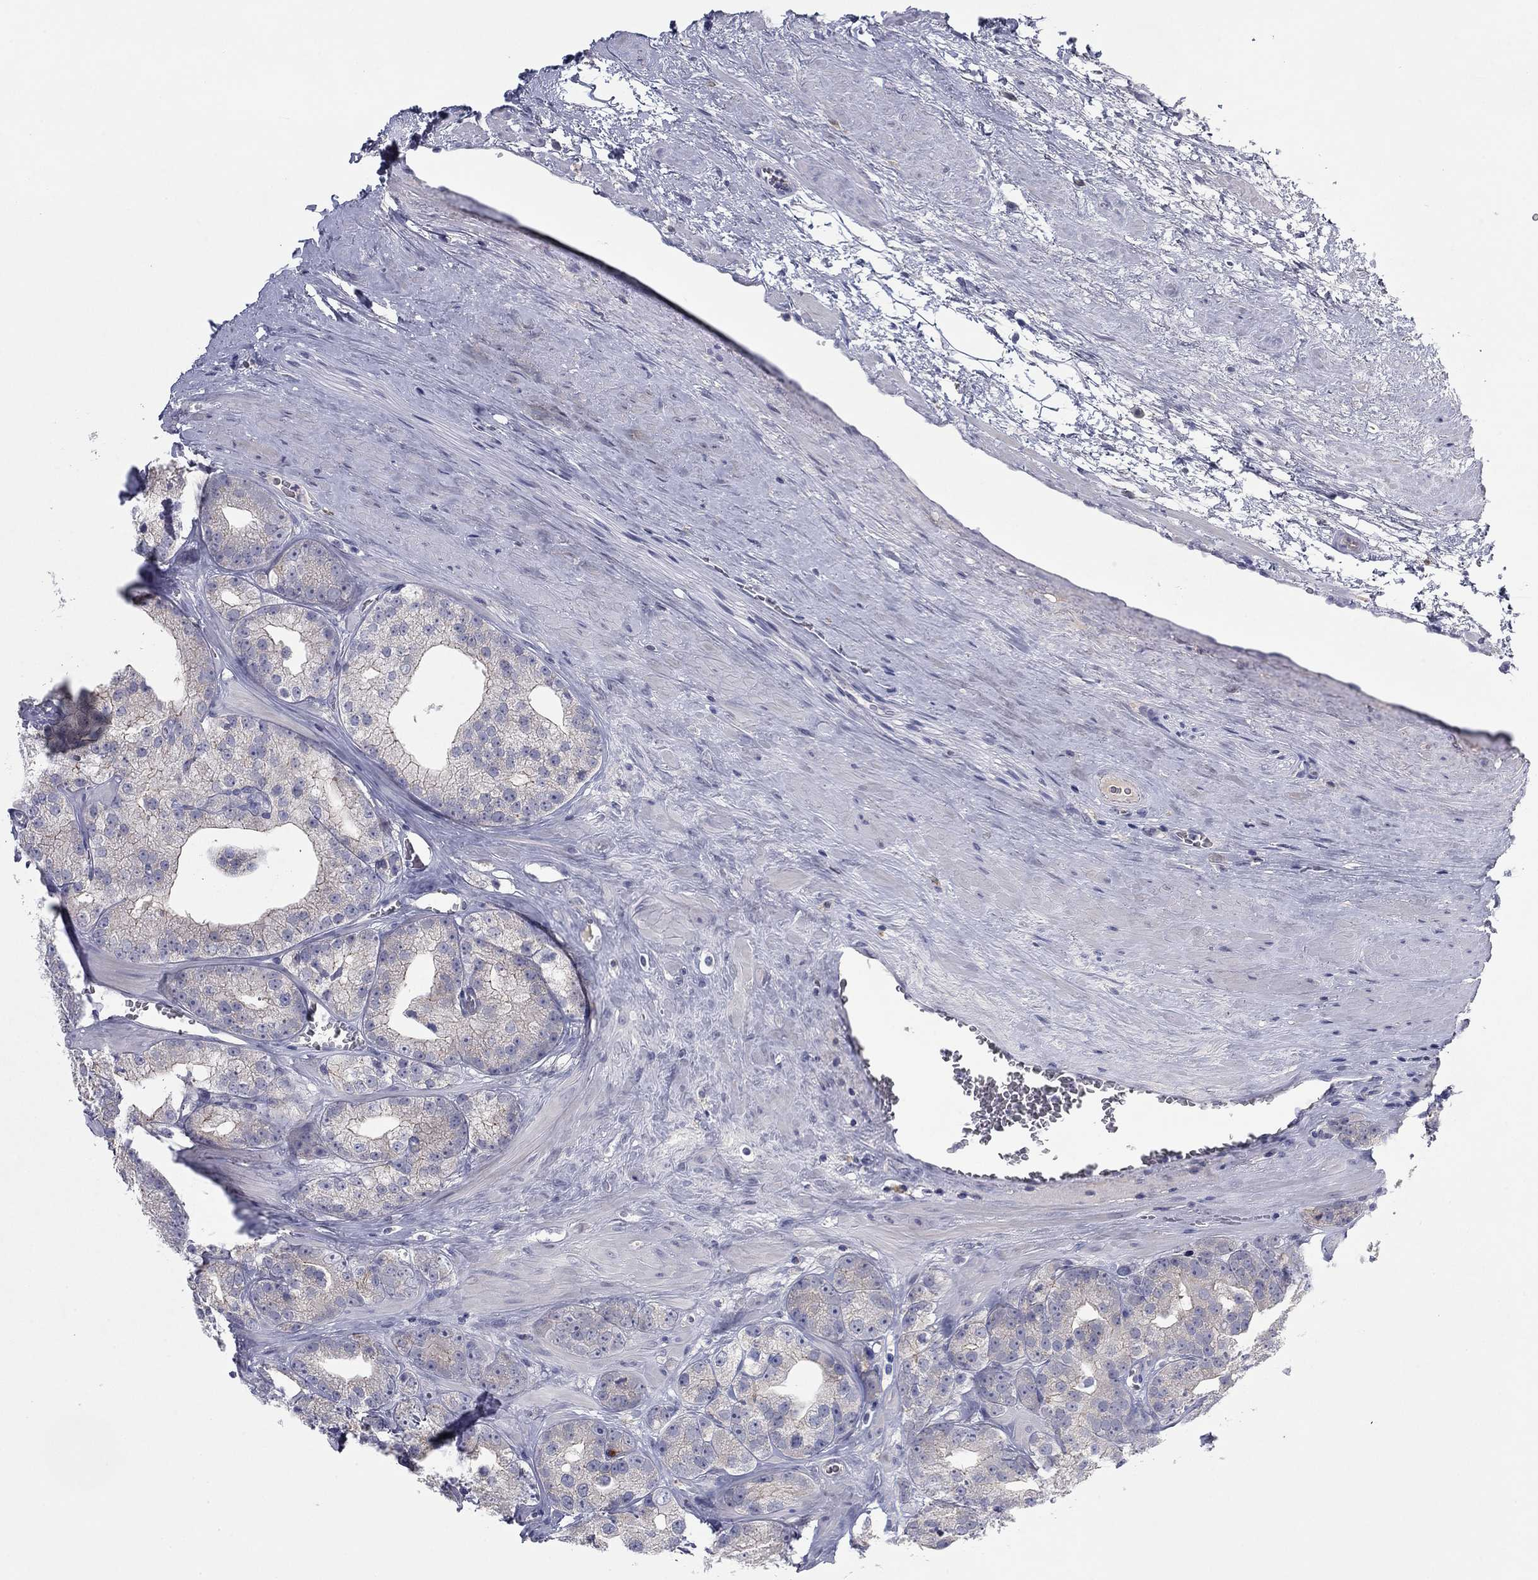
{"staining": {"intensity": "negative", "quantity": "none", "location": "none"}, "tissue": "prostate cancer", "cell_type": "Tumor cells", "image_type": "cancer", "snomed": [{"axis": "morphology", "description": "Adenocarcinoma, NOS"}, {"axis": "topography", "description": "Prostate and seminal vesicle, NOS"}], "caption": "IHC of prostate cancer (adenocarcinoma) displays no positivity in tumor cells. The staining was performed using DAB (3,3'-diaminobenzidine) to visualize the protein expression in brown, while the nuclei were stained in blue with hematoxylin (Magnification: 20x).", "gene": "CNTNAP4", "patient": {"sex": "male", "age": 62}}